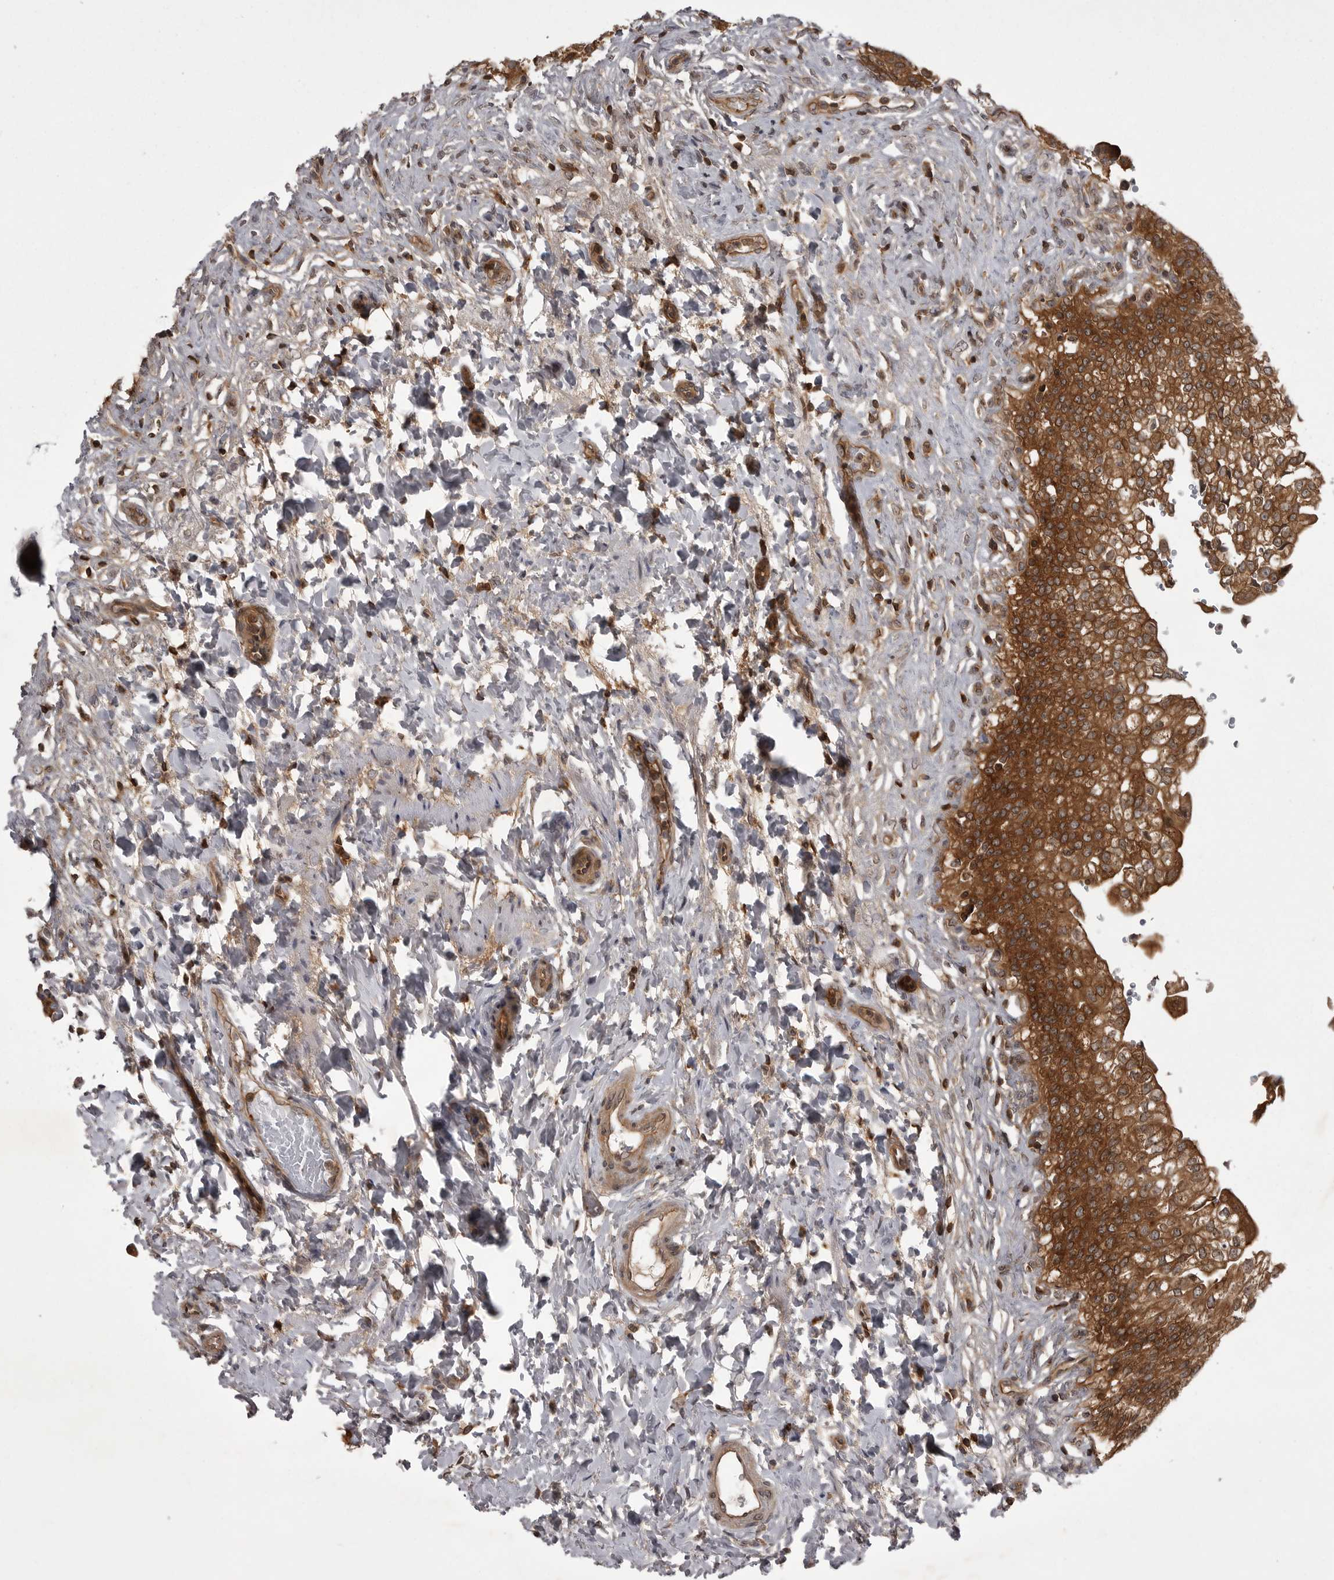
{"staining": {"intensity": "strong", "quantity": ">75%", "location": "cytoplasmic/membranous"}, "tissue": "urinary bladder", "cell_type": "Urothelial cells", "image_type": "normal", "snomed": [{"axis": "morphology", "description": "Urothelial carcinoma, High grade"}, {"axis": "topography", "description": "Urinary bladder"}], "caption": "Immunohistochemical staining of benign human urinary bladder reveals high levels of strong cytoplasmic/membranous staining in about >75% of urothelial cells.", "gene": "STK24", "patient": {"sex": "male", "age": 46}}